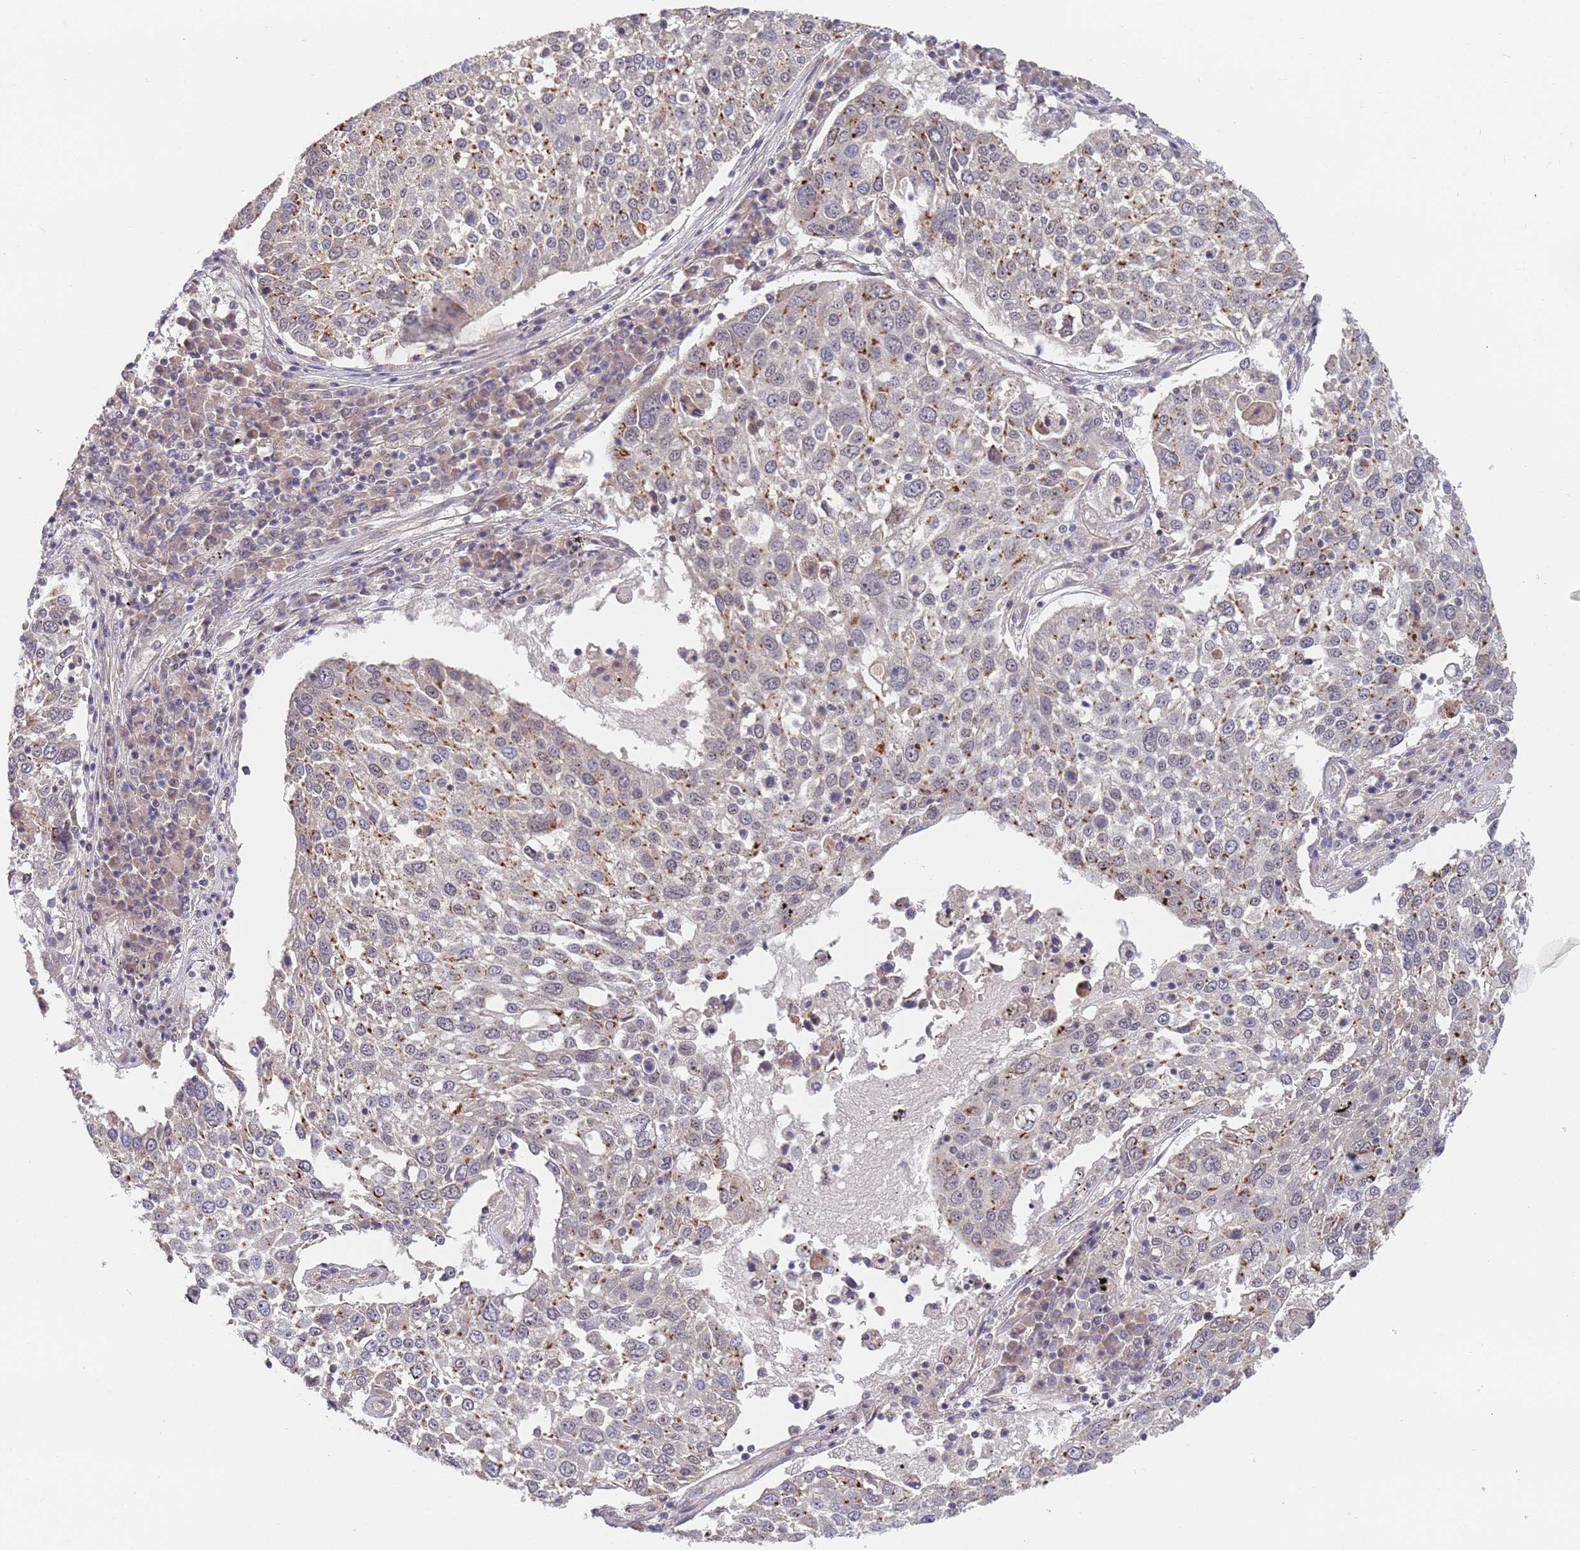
{"staining": {"intensity": "moderate", "quantity": "<25%", "location": "cytoplasmic/membranous"}, "tissue": "lung cancer", "cell_type": "Tumor cells", "image_type": "cancer", "snomed": [{"axis": "morphology", "description": "Squamous cell carcinoma, NOS"}, {"axis": "topography", "description": "Lung"}], "caption": "Lung squamous cell carcinoma was stained to show a protein in brown. There is low levels of moderate cytoplasmic/membranous expression in approximately <25% of tumor cells.", "gene": "B4GALT4", "patient": {"sex": "male", "age": 65}}